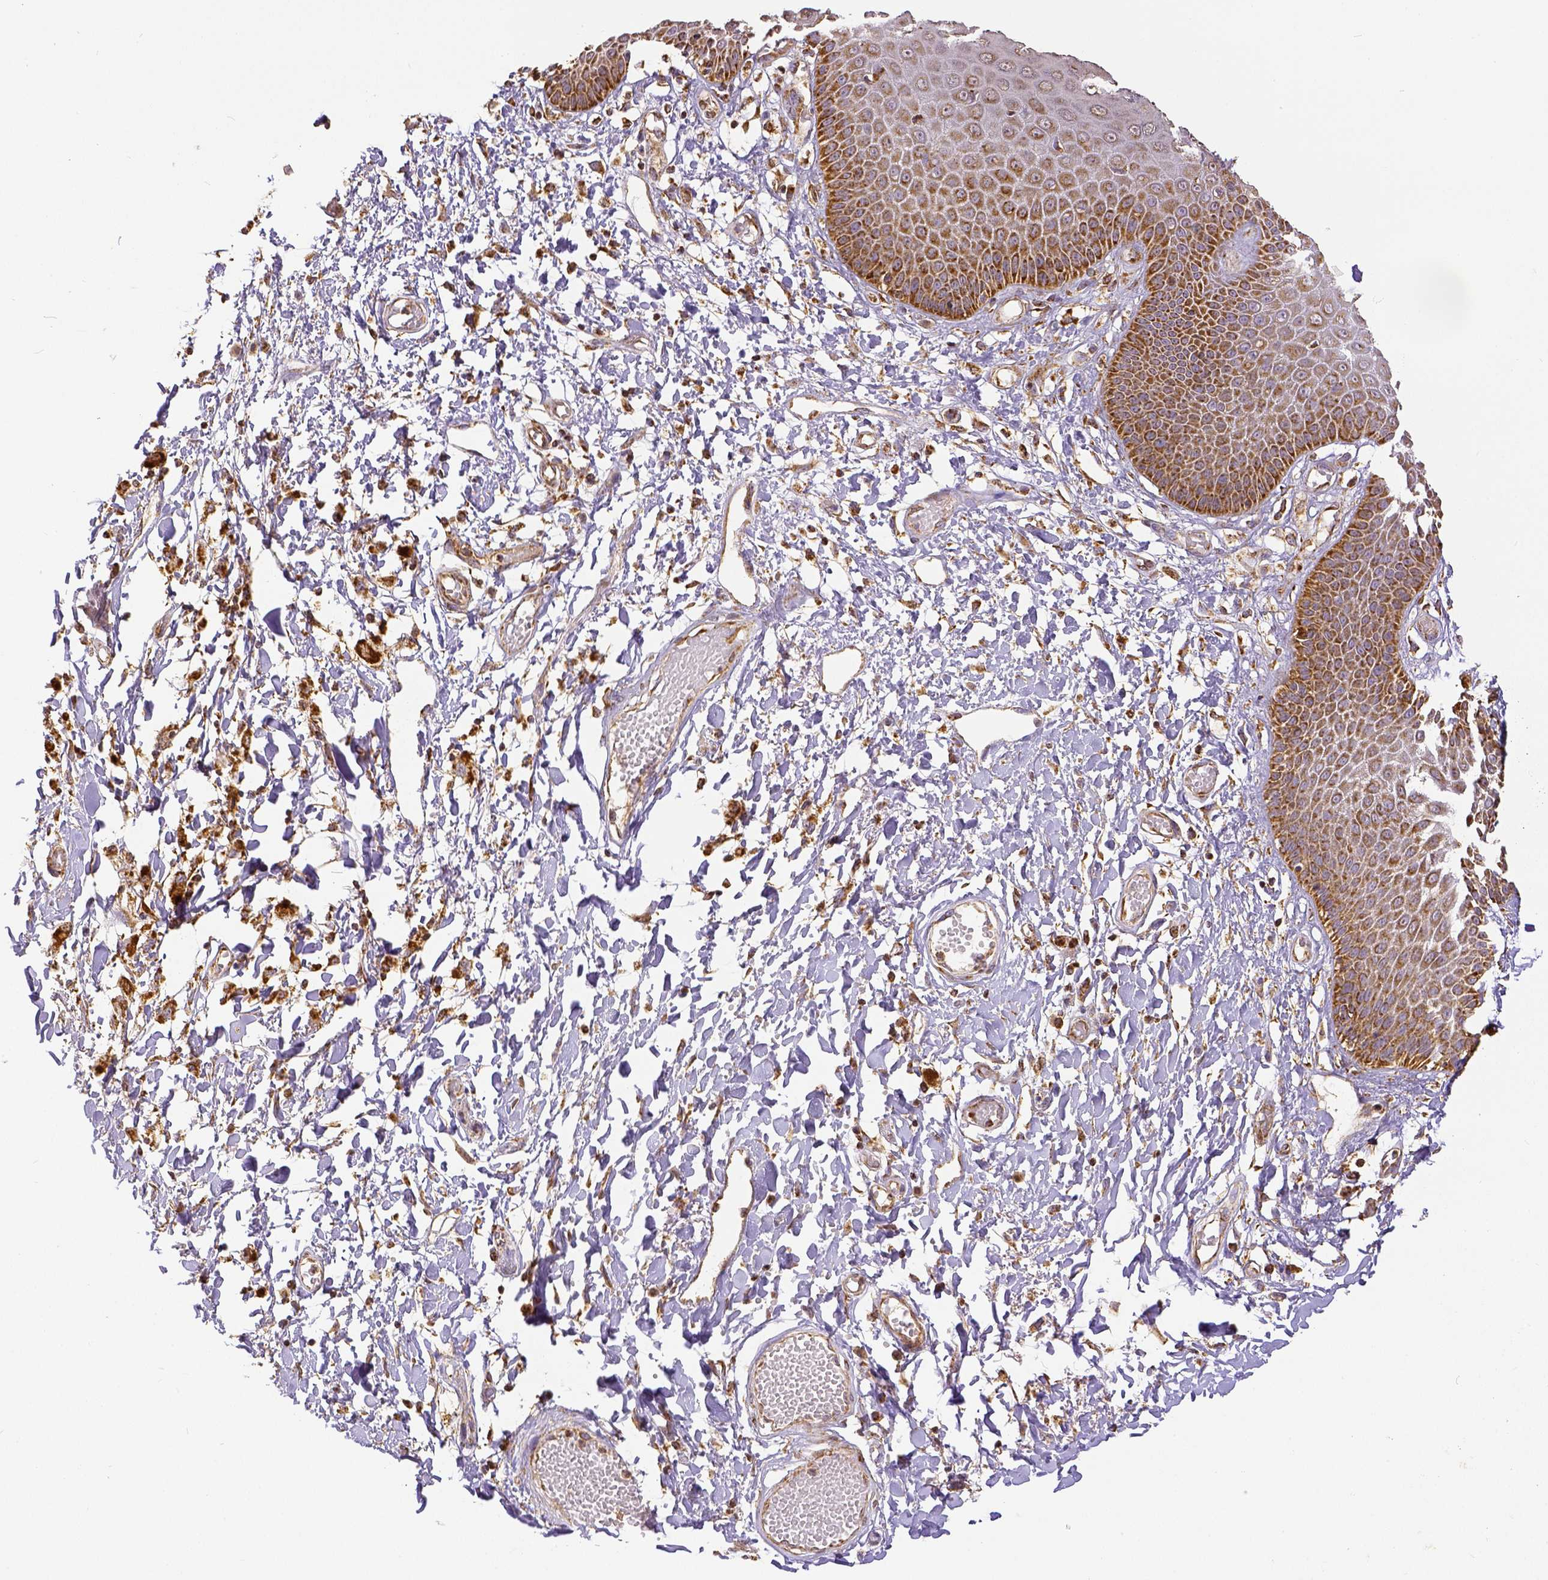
{"staining": {"intensity": "moderate", "quantity": ">75%", "location": "cytoplasmic/membranous"}, "tissue": "skin", "cell_type": "Epidermal cells", "image_type": "normal", "snomed": [{"axis": "morphology", "description": "Normal tissue, NOS"}, {"axis": "topography", "description": "Anal"}, {"axis": "topography", "description": "Peripheral nerve tissue"}], "caption": "Immunohistochemical staining of unremarkable human skin demonstrates >75% levels of moderate cytoplasmic/membranous protein positivity in approximately >75% of epidermal cells. (DAB (3,3'-diaminobenzidine) IHC with brightfield microscopy, high magnification).", "gene": "SDHB", "patient": {"sex": "male", "age": 78}}